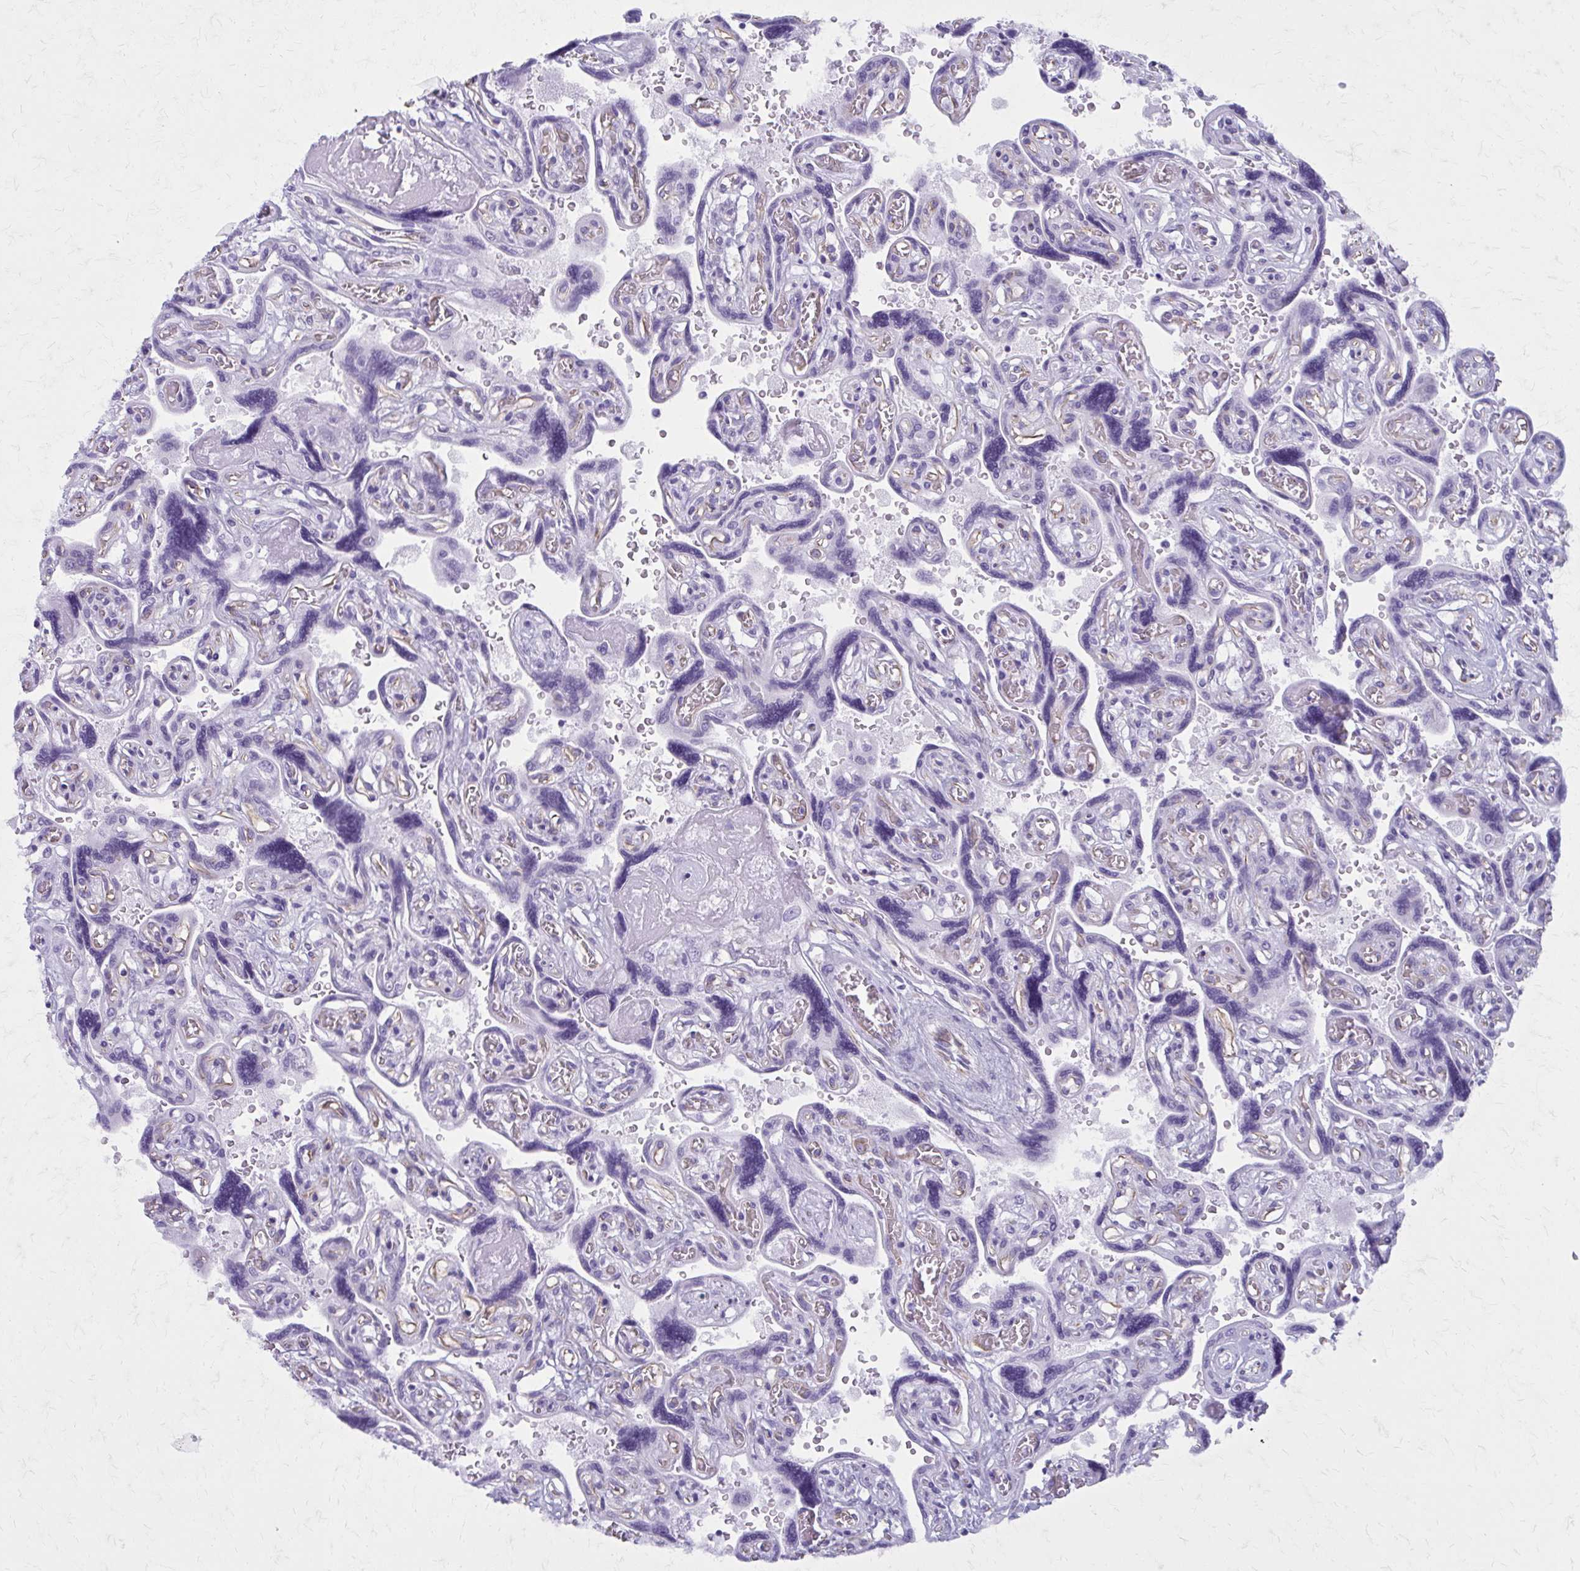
{"staining": {"intensity": "negative", "quantity": "none", "location": "none"}, "tissue": "placenta", "cell_type": "Decidual cells", "image_type": "normal", "snomed": [{"axis": "morphology", "description": "Normal tissue, NOS"}, {"axis": "topography", "description": "Placenta"}], "caption": "High magnification brightfield microscopy of normal placenta stained with DAB (3,3'-diaminobenzidine) (brown) and counterstained with hematoxylin (blue): decidual cells show no significant expression. (DAB (3,3'-diaminobenzidine) IHC visualized using brightfield microscopy, high magnification).", "gene": "GFAP", "patient": {"sex": "female", "age": 32}}